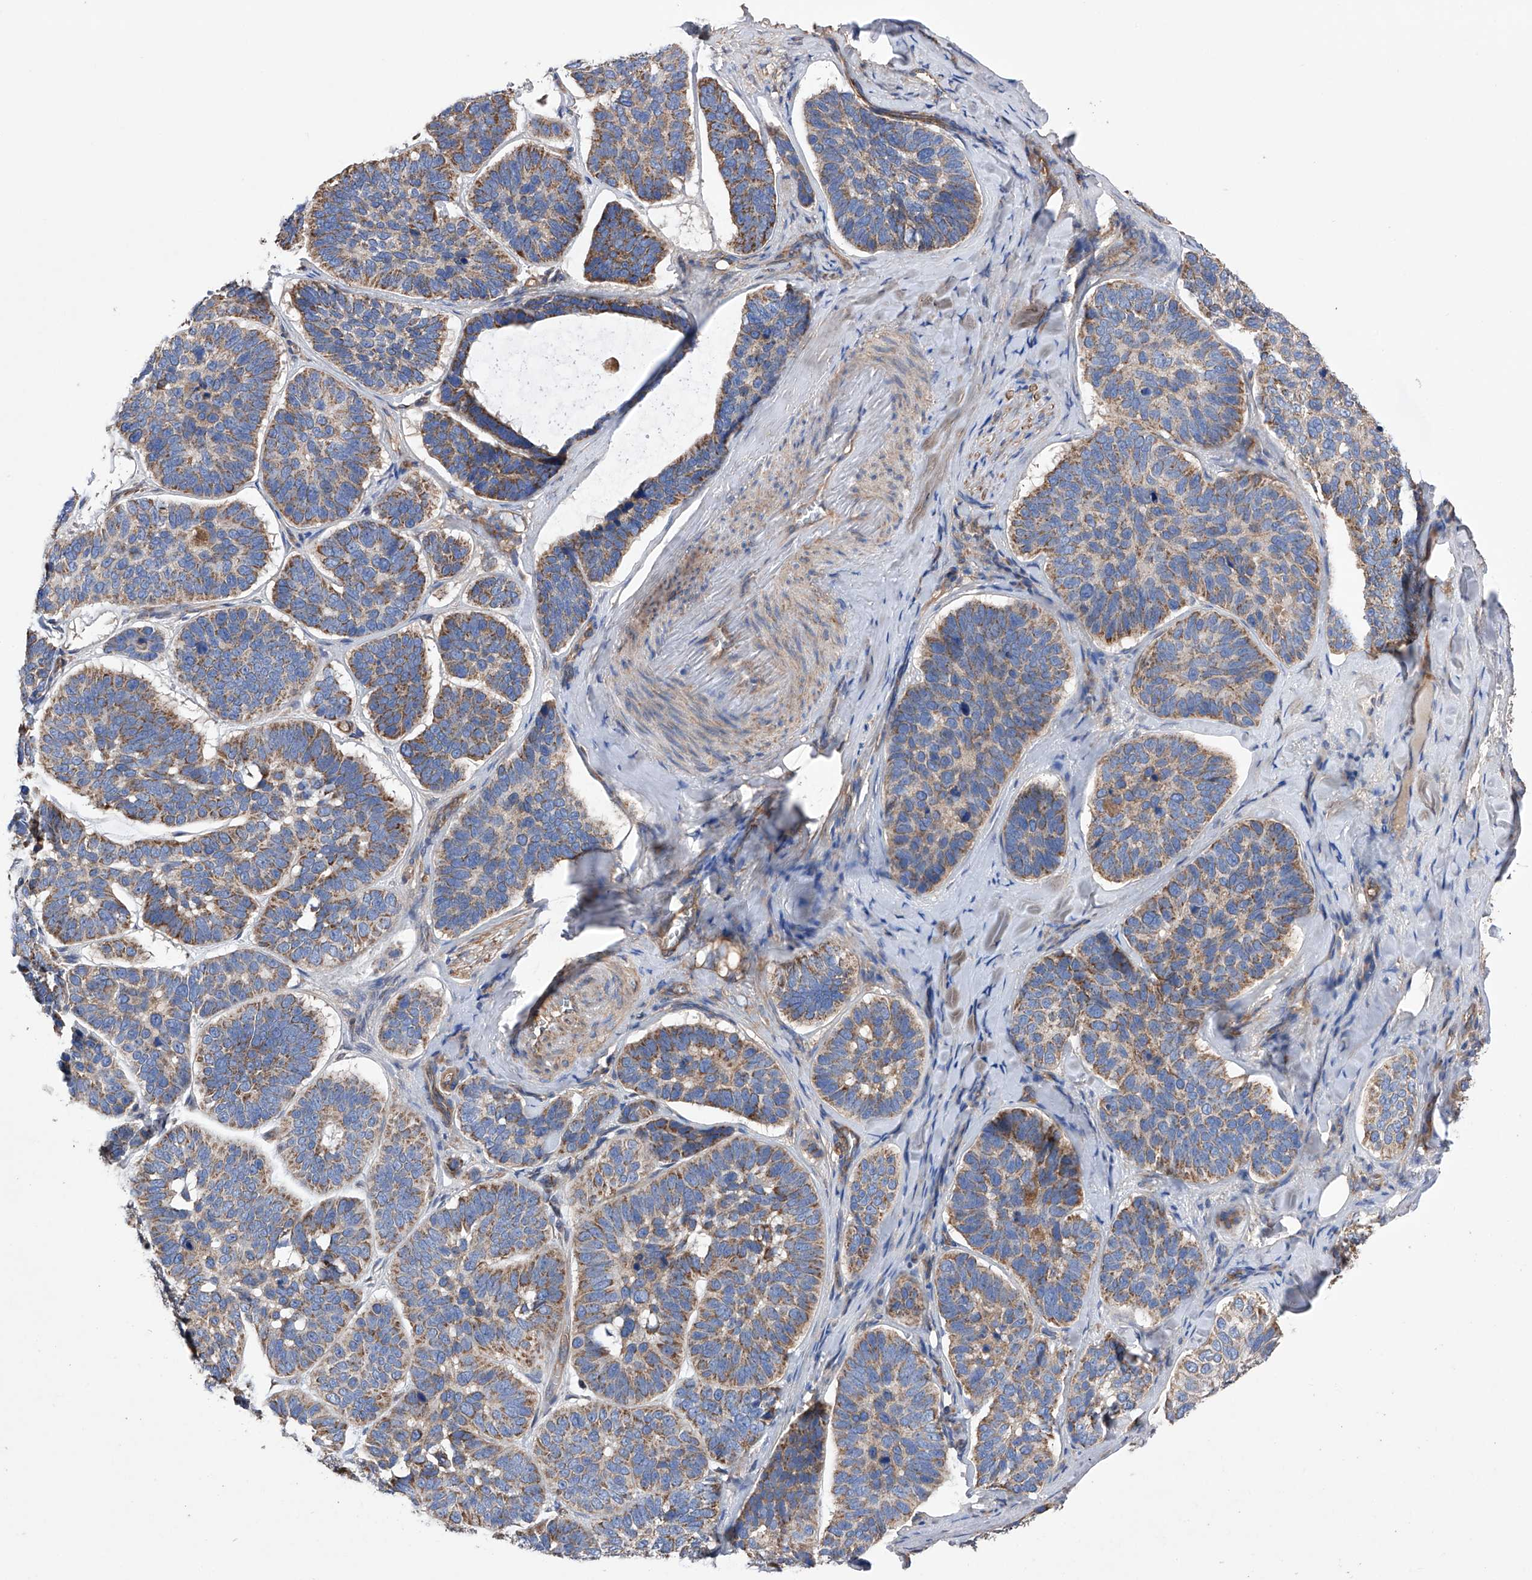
{"staining": {"intensity": "moderate", "quantity": "25%-75%", "location": "cytoplasmic/membranous"}, "tissue": "skin cancer", "cell_type": "Tumor cells", "image_type": "cancer", "snomed": [{"axis": "morphology", "description": "Basal cell carcinoma"}, {"axis": "topography", "description": "Skin"}], "caption": "Tumor cells exhibit medium levels of moderate cytoplasmic/membranous expression in approximately 25%-75% of cells in human skin cancer (basal cell carcinoma). (Brightfield microscopy of DAB IHC at high magnification).", "gene": "EFCAB2", "patient": {"sex": "male", "age": 62}}